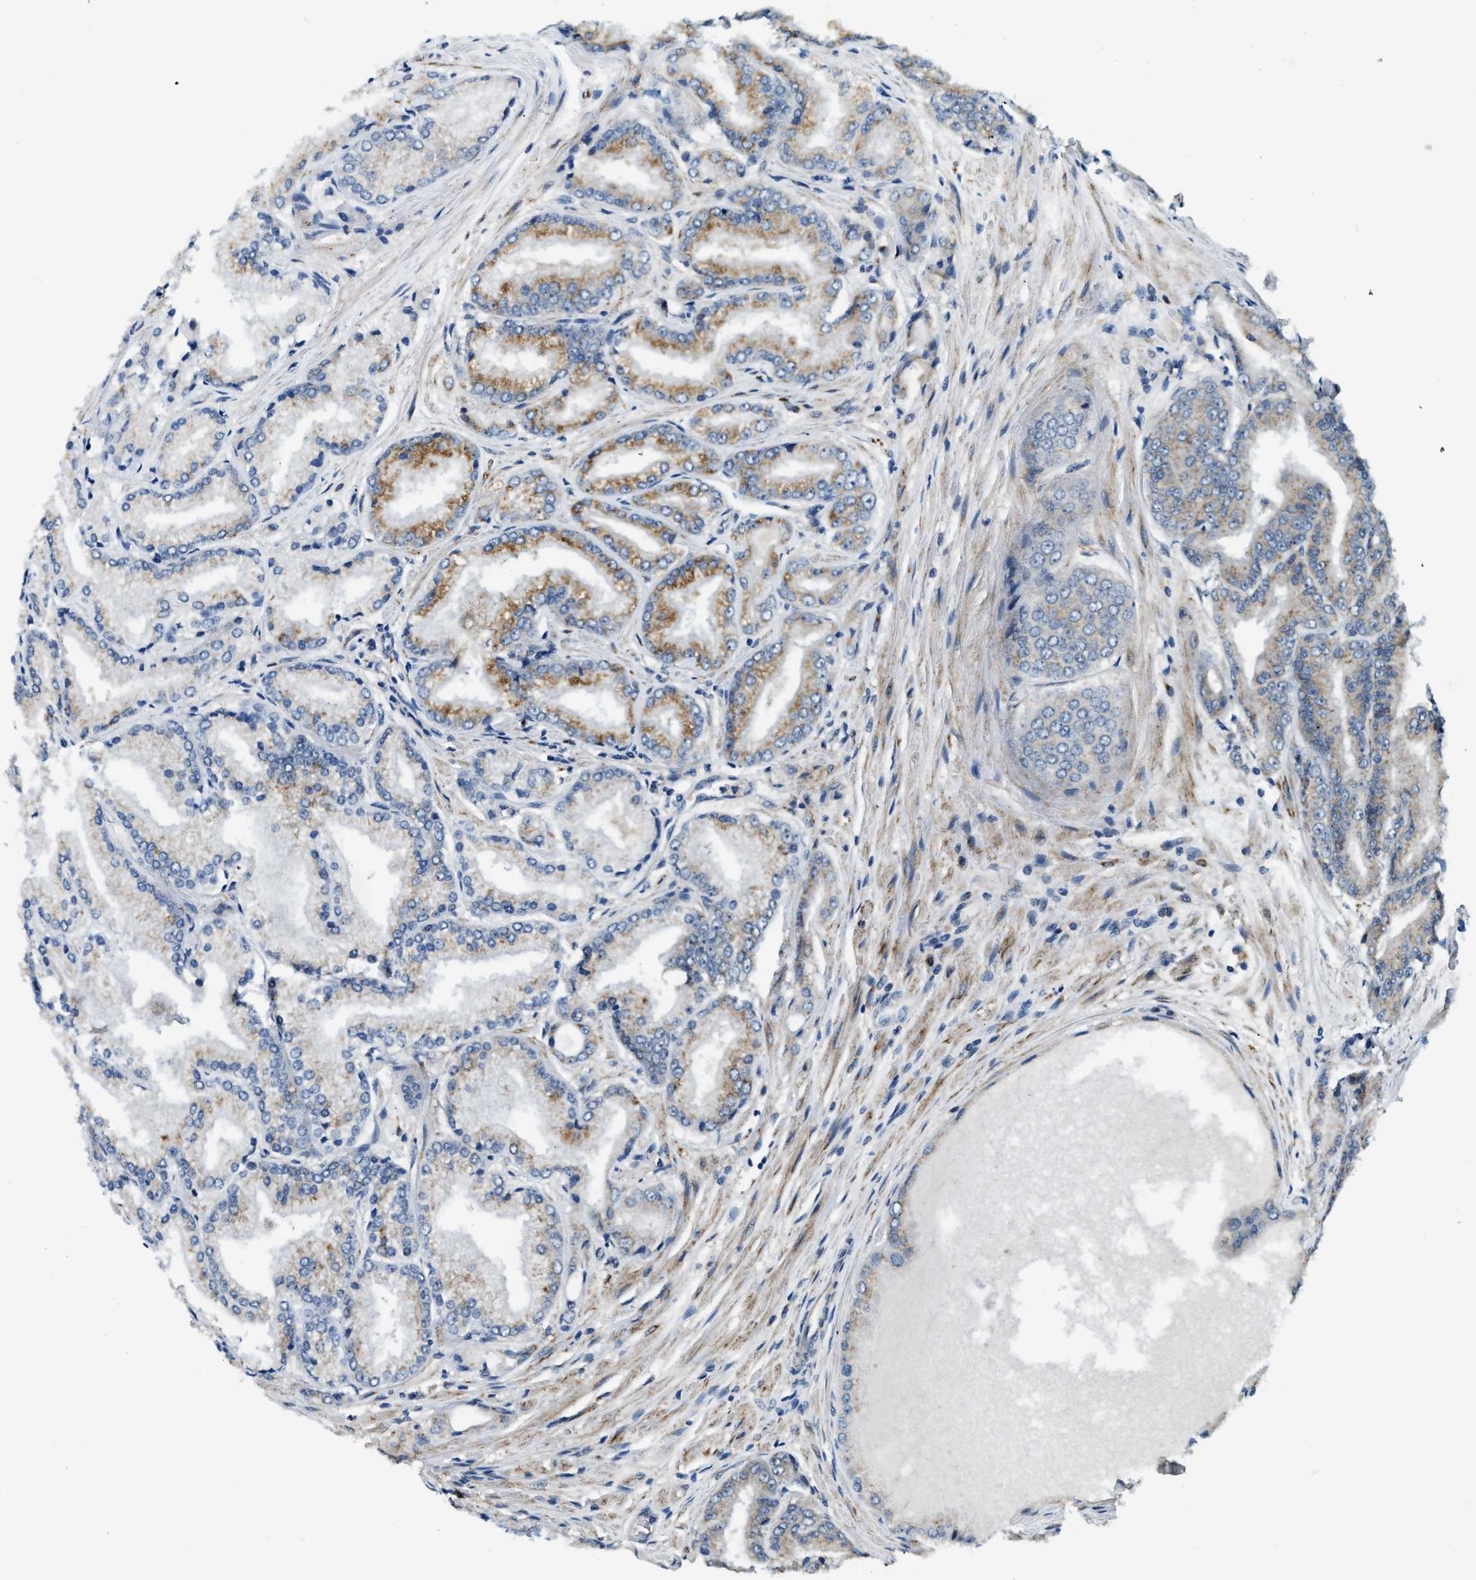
{"staining": {"intensity": "moderate", "quantity": "25%-75%", "location": "cytoplasmic/membranous"}, "tissue": "prostate cancer", "cell_type": "Tumor cells", "image_type": "cancer", "snomed": [{"axis": "morphology", "description": "Adenocarcinoma, High grade"}, {"axis": "topography", "description": "Prostate"}], "caption": "This is an image of IHC staining of prostate high-grade adenocarcinoma, which shows moderate staining in the cytoplasmic/membranous of tumor cells.", "gene": "STARD3NL", "patient": {"sex": "male", "age": 59}}